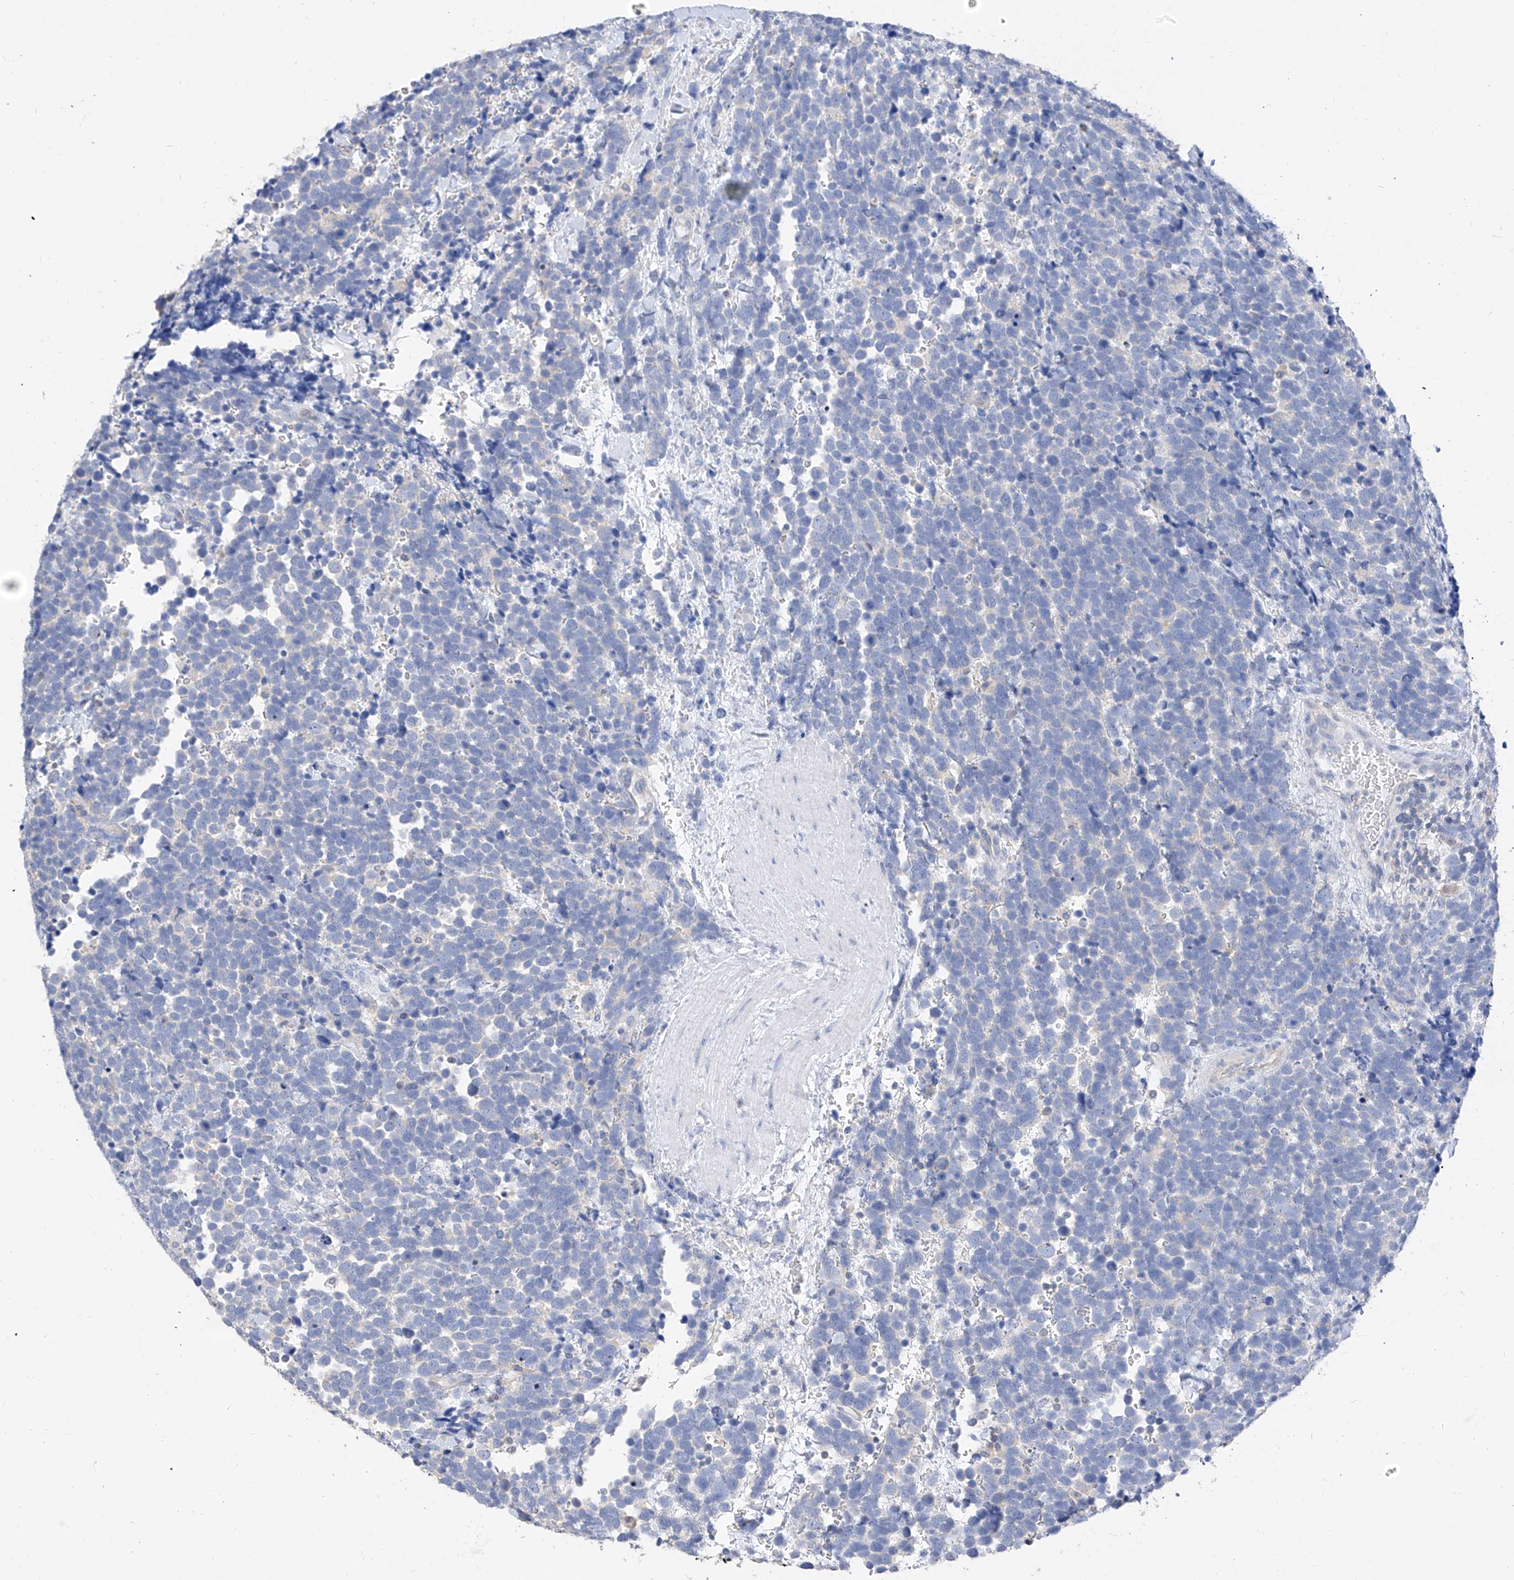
{"staining": {"intensity": "negative", "quantity": "none", "location": "none"}, "tissue": "urothelial cancer", "cell_type": "Tumor cells", "image_type": "cancer", "snomed": [{"axis": "morphology", "description": "Urothelial carcinoma, High grade"}, {"axis": "topography", "description": "Urinary bladder"}], "caption": "DAB (3,3'-diaminobenzidine) immunohistochemical staining of human urothelial carcinoma (high-grade) exhibits no significant positivity in tumor cells. (Brightfield microscopy of DAB IHC at high magnification).", "gene": "ZZEF1", "patient": {"sex": "female", "age": 82}}